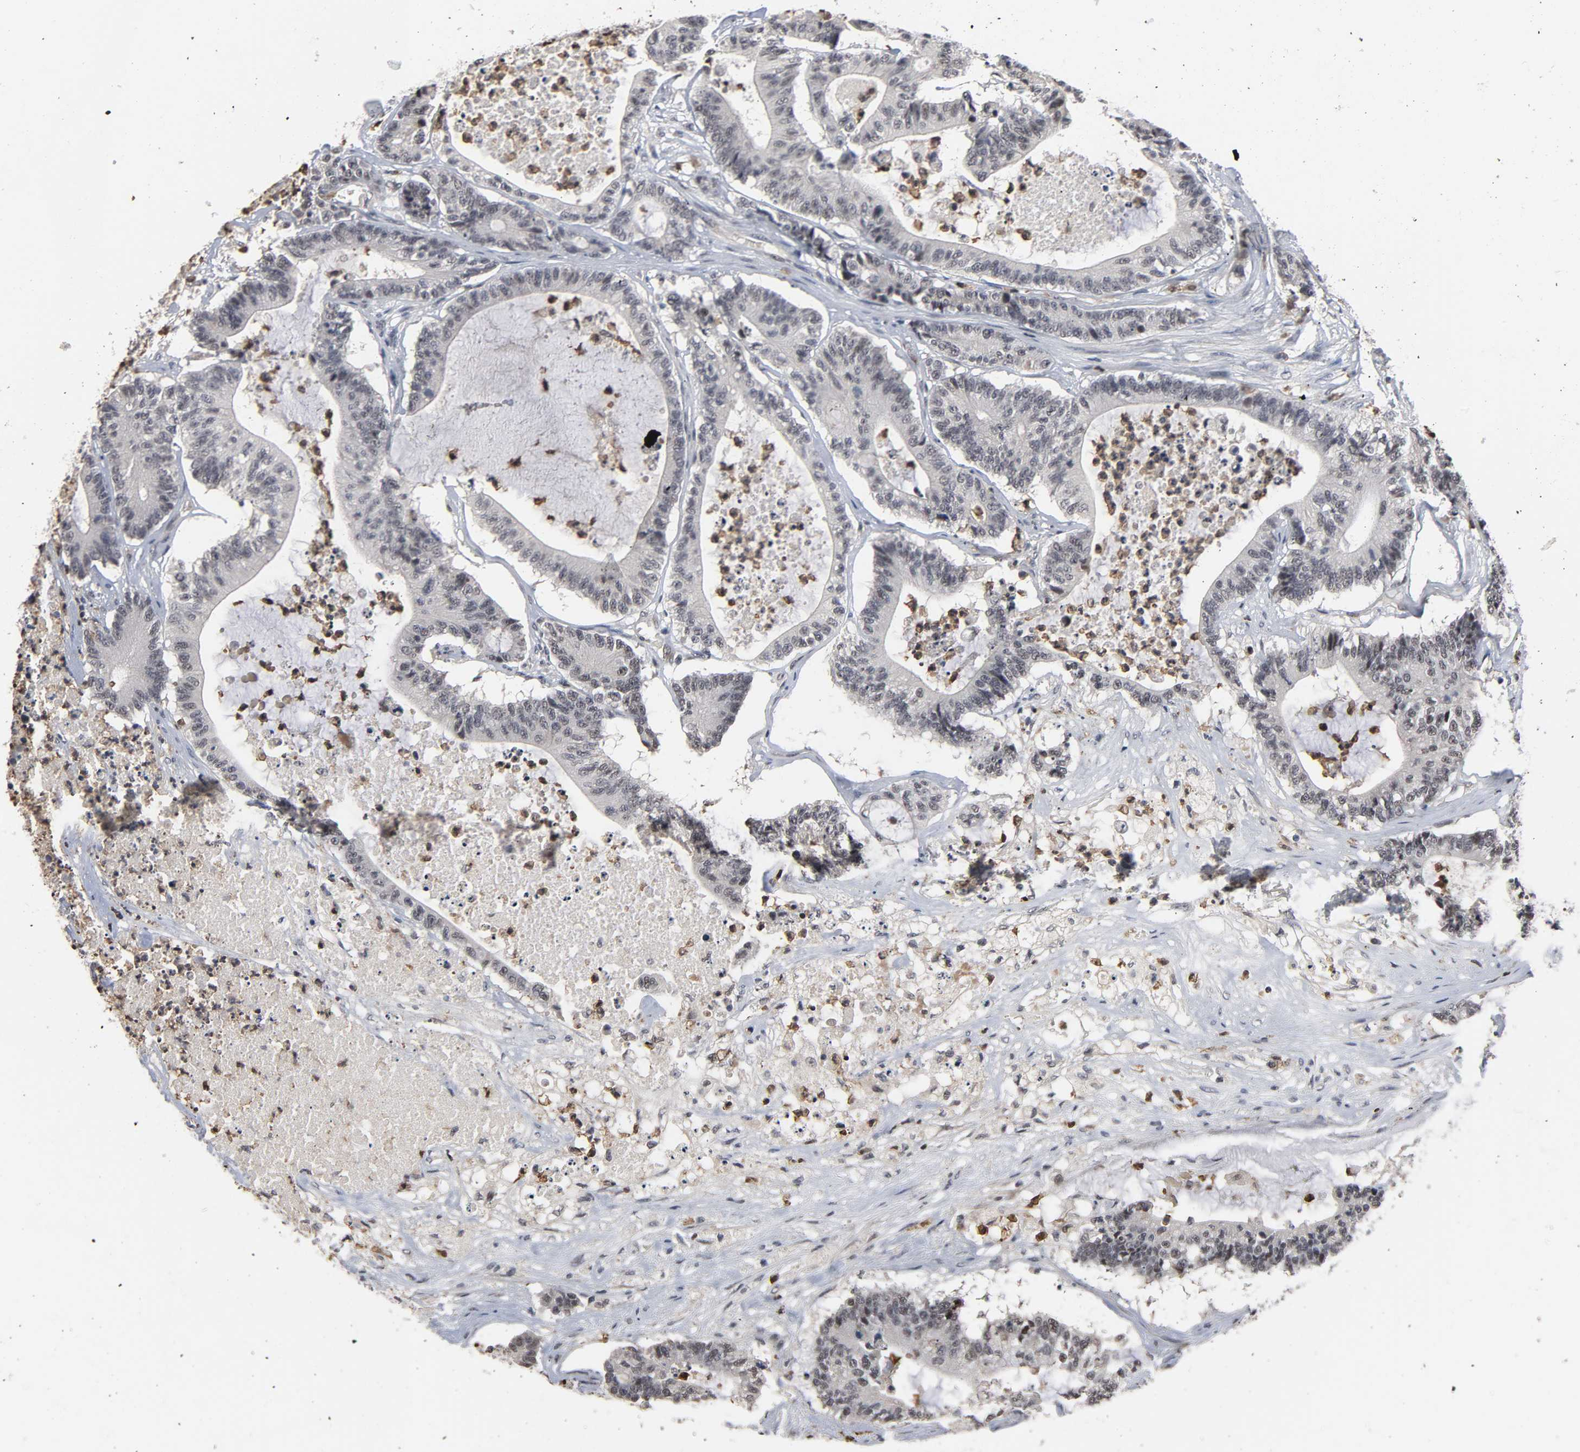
{"staining": {"intensity": "negative", "quantity": "none", "location": "none"}, "tissue": "colorectal cancer", "cell_type": "Tumor cells", "image_type": "cancer", "snomed": [{"axis": "morphology", "description": "Adenocarcinoma, NOS"}, {"axis": "topography", "description": "Colon"}], "caption": "Adenocarcinoma (colorectal) stained for a protein using immunohistochemistry reveals no staining tumor cells.", "gene": "RTL5", "patient": {"sex": "female", "age": 84}}